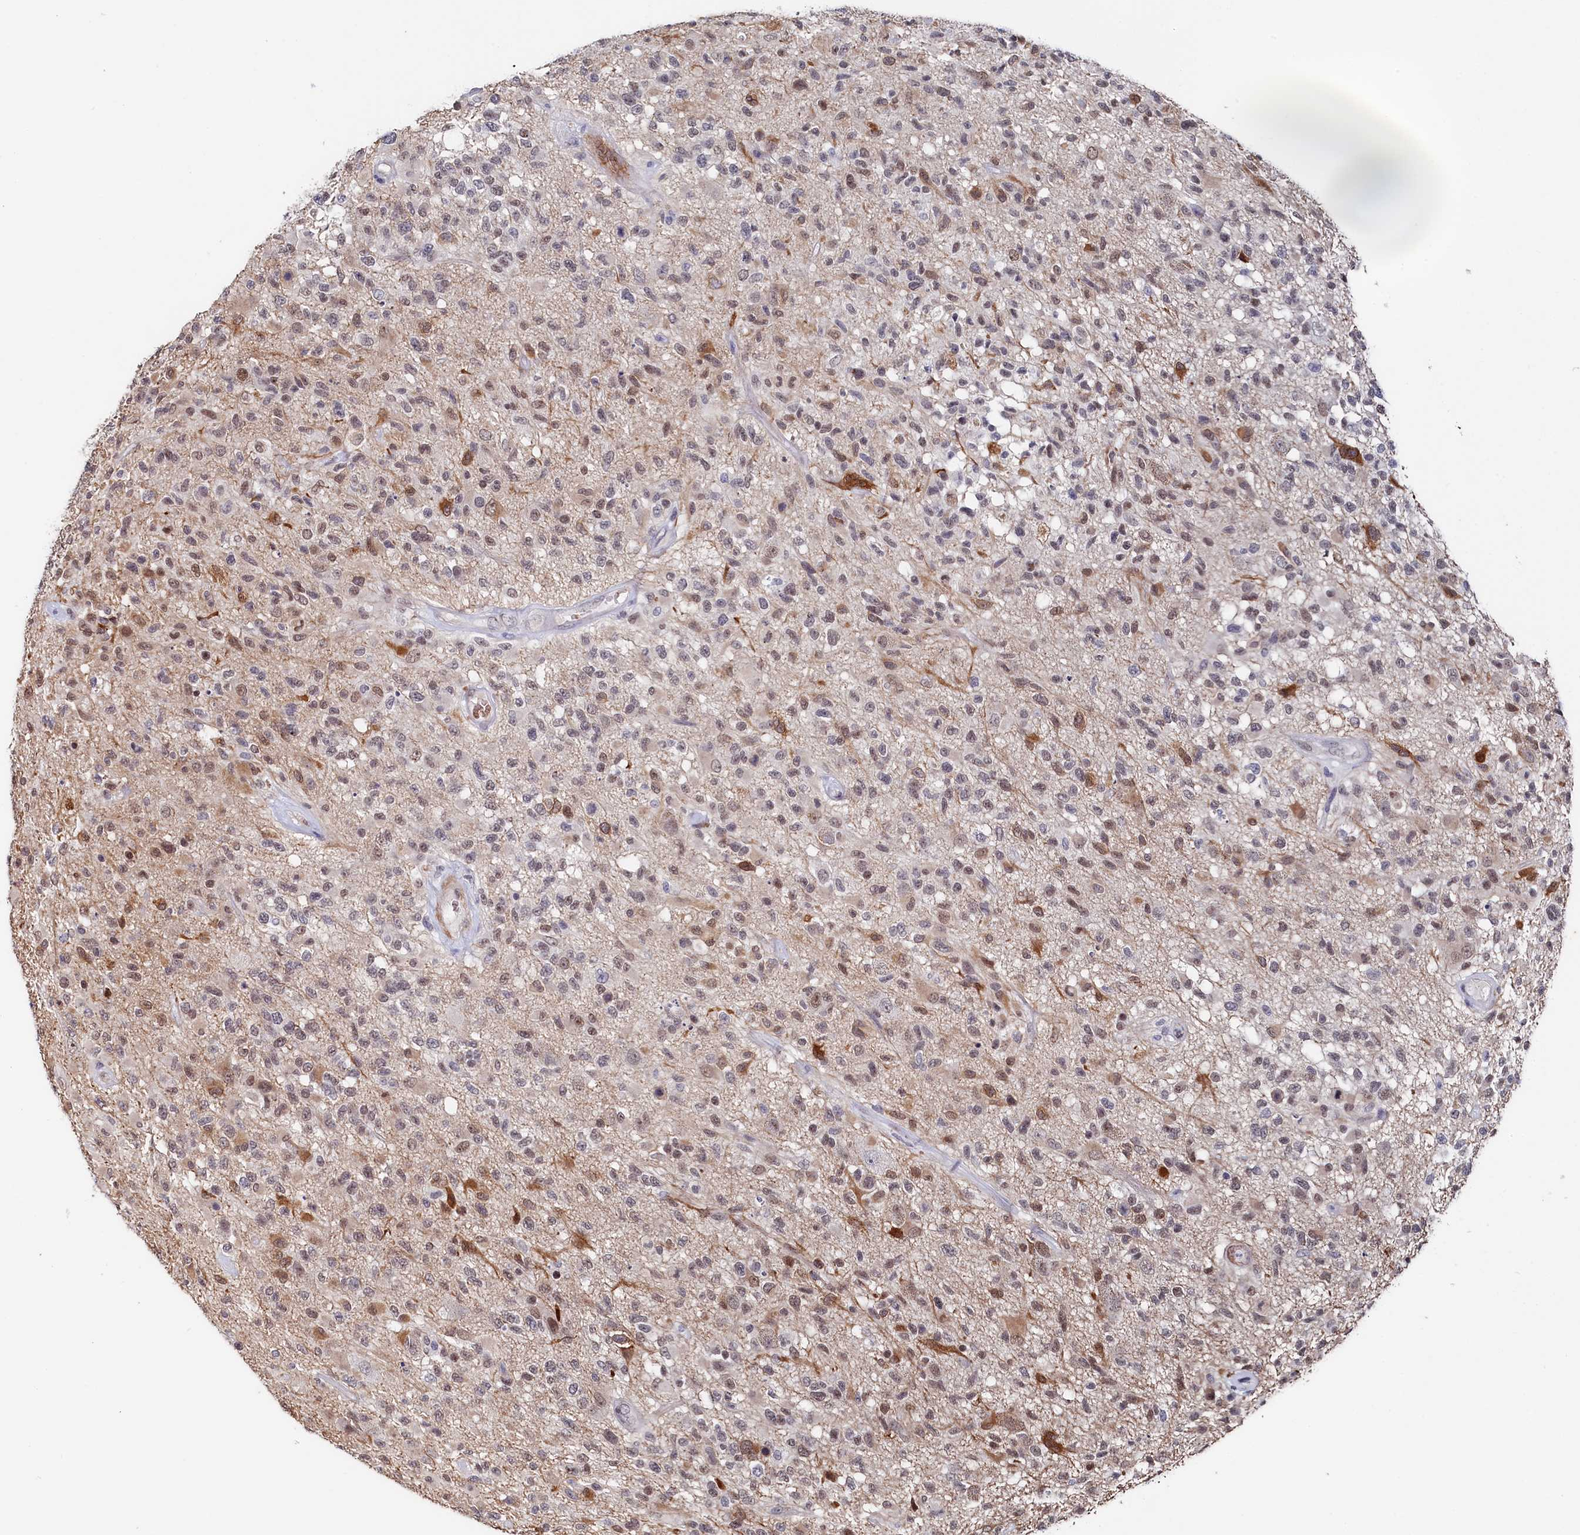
{"staining": {"intensity": "moderate", "quantity": "25%-75%", "location": "cytoplasmic/membranous,nuclear"}, "tissue": "glioma", "cell_type": "Tumor cells", "image_type": "cancer", "snomed": [{"axis": "morphology", "description": "Glioma, malignant, High grade"}, {"axis": "morphology", "description": "Glioblastoma, NOS"}, {"axis": "topography", "description": "Brain"}], "caption": "Glioma was stained to show a protein in brown. There is medium levels of moderate cytoplasmic/membranous and nuclear staining in about 25%-75% of tumor cells.", "gene": "TIGD4", "patient": {"sex": "male", "age": 60}}